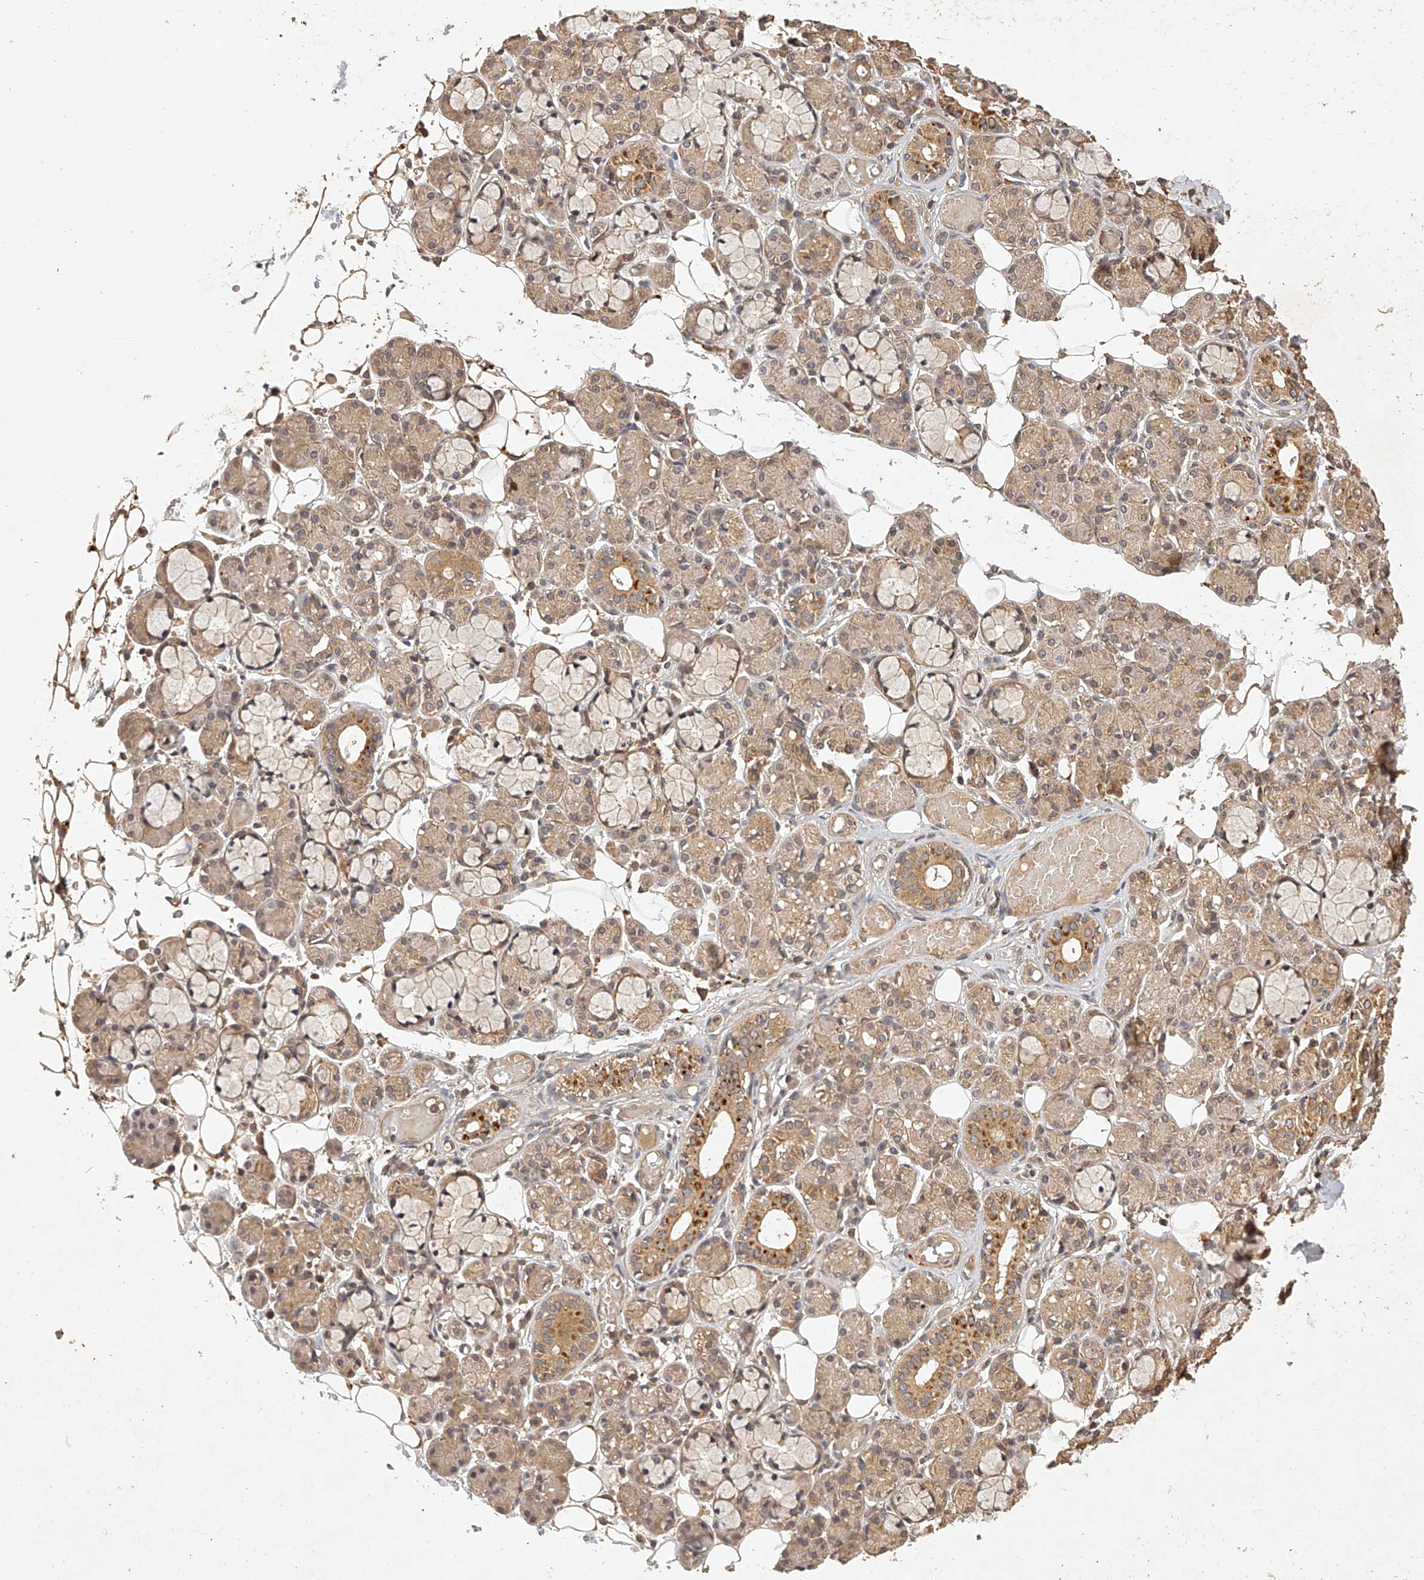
{"staining": {"intensity": "moderate", "quantity": "25%-75%", "location": "cytoplasmic/membranous"}, "tissue": "salivary gland", "cell_type": "Glandular cells", "image_type": "normal", "snomed": [{"axis": "morphology", "description": "Normal tissue, NOS"}, {"axis": "topography", "description": "Salivary gland"}], "caption": "A micrograph of salivary gland stained for a protein displays moderate cytoplasmic/membranous brown staining in glandular cells. (DAB = brown stain, brightfield microscopy at high magnification).", "gene": "NSMAF", "patient": {"sex": "male", "age": 63}}